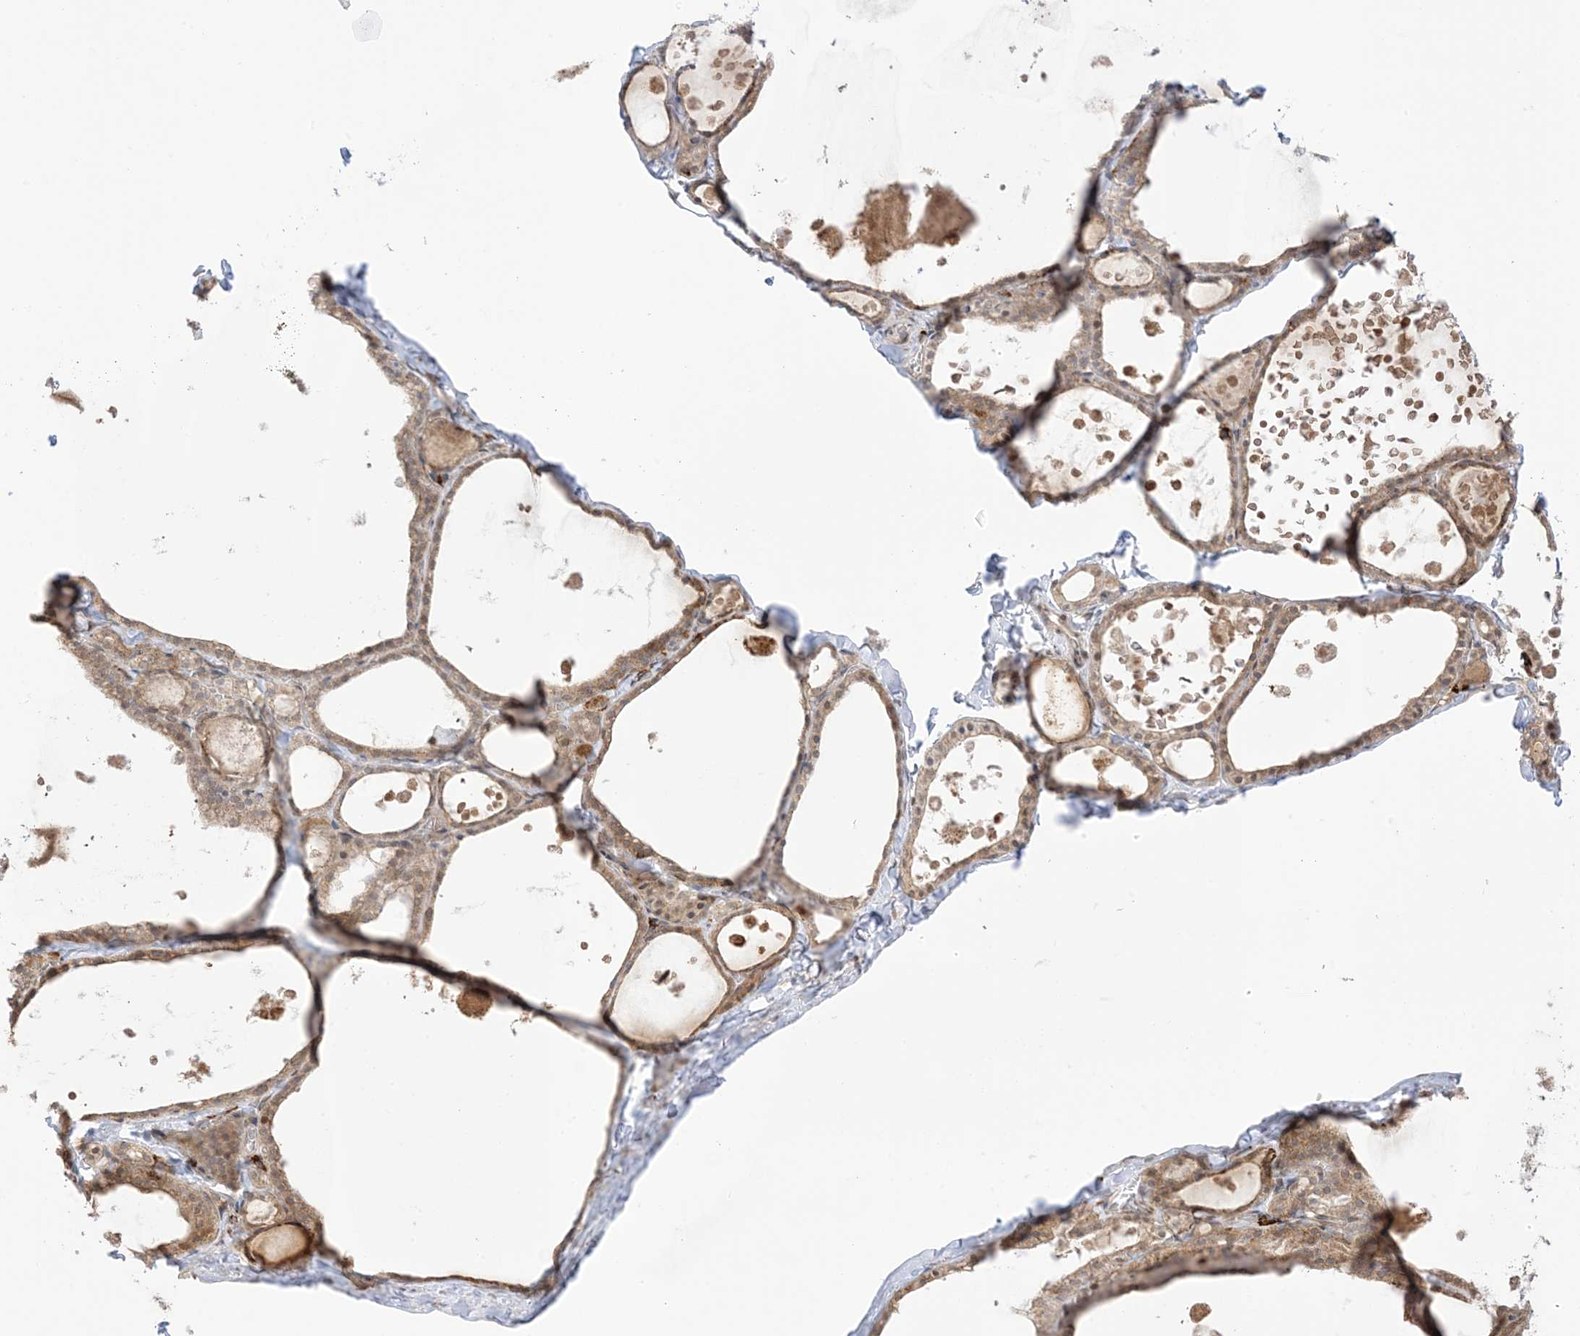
{"staining": {"intensity": "moderate", "quantity": ">75%", "location": "cytoplasmic/membranous,nuclear"}, "tissue": "thyroid gland", "cell_type": "Glandular cells", "image_type": "normal", "snomed": [{"axis": "morphology", "description": "Normal tissue, NOS"}, {"axis": "topography", "description": "Thyroid gland"}], "caption": "This micrograph demonstrates benign thyroid gland stained with immunohistochemistry (IHC) to label a protein in brown. The cytoplasmic/membranous,nuclear of glandular cells show moderate positivity for the protein. Nuclei are counter-stained blue.", "gene": "UBE2E2", "patient": {"sex": "male", "age": 56}}